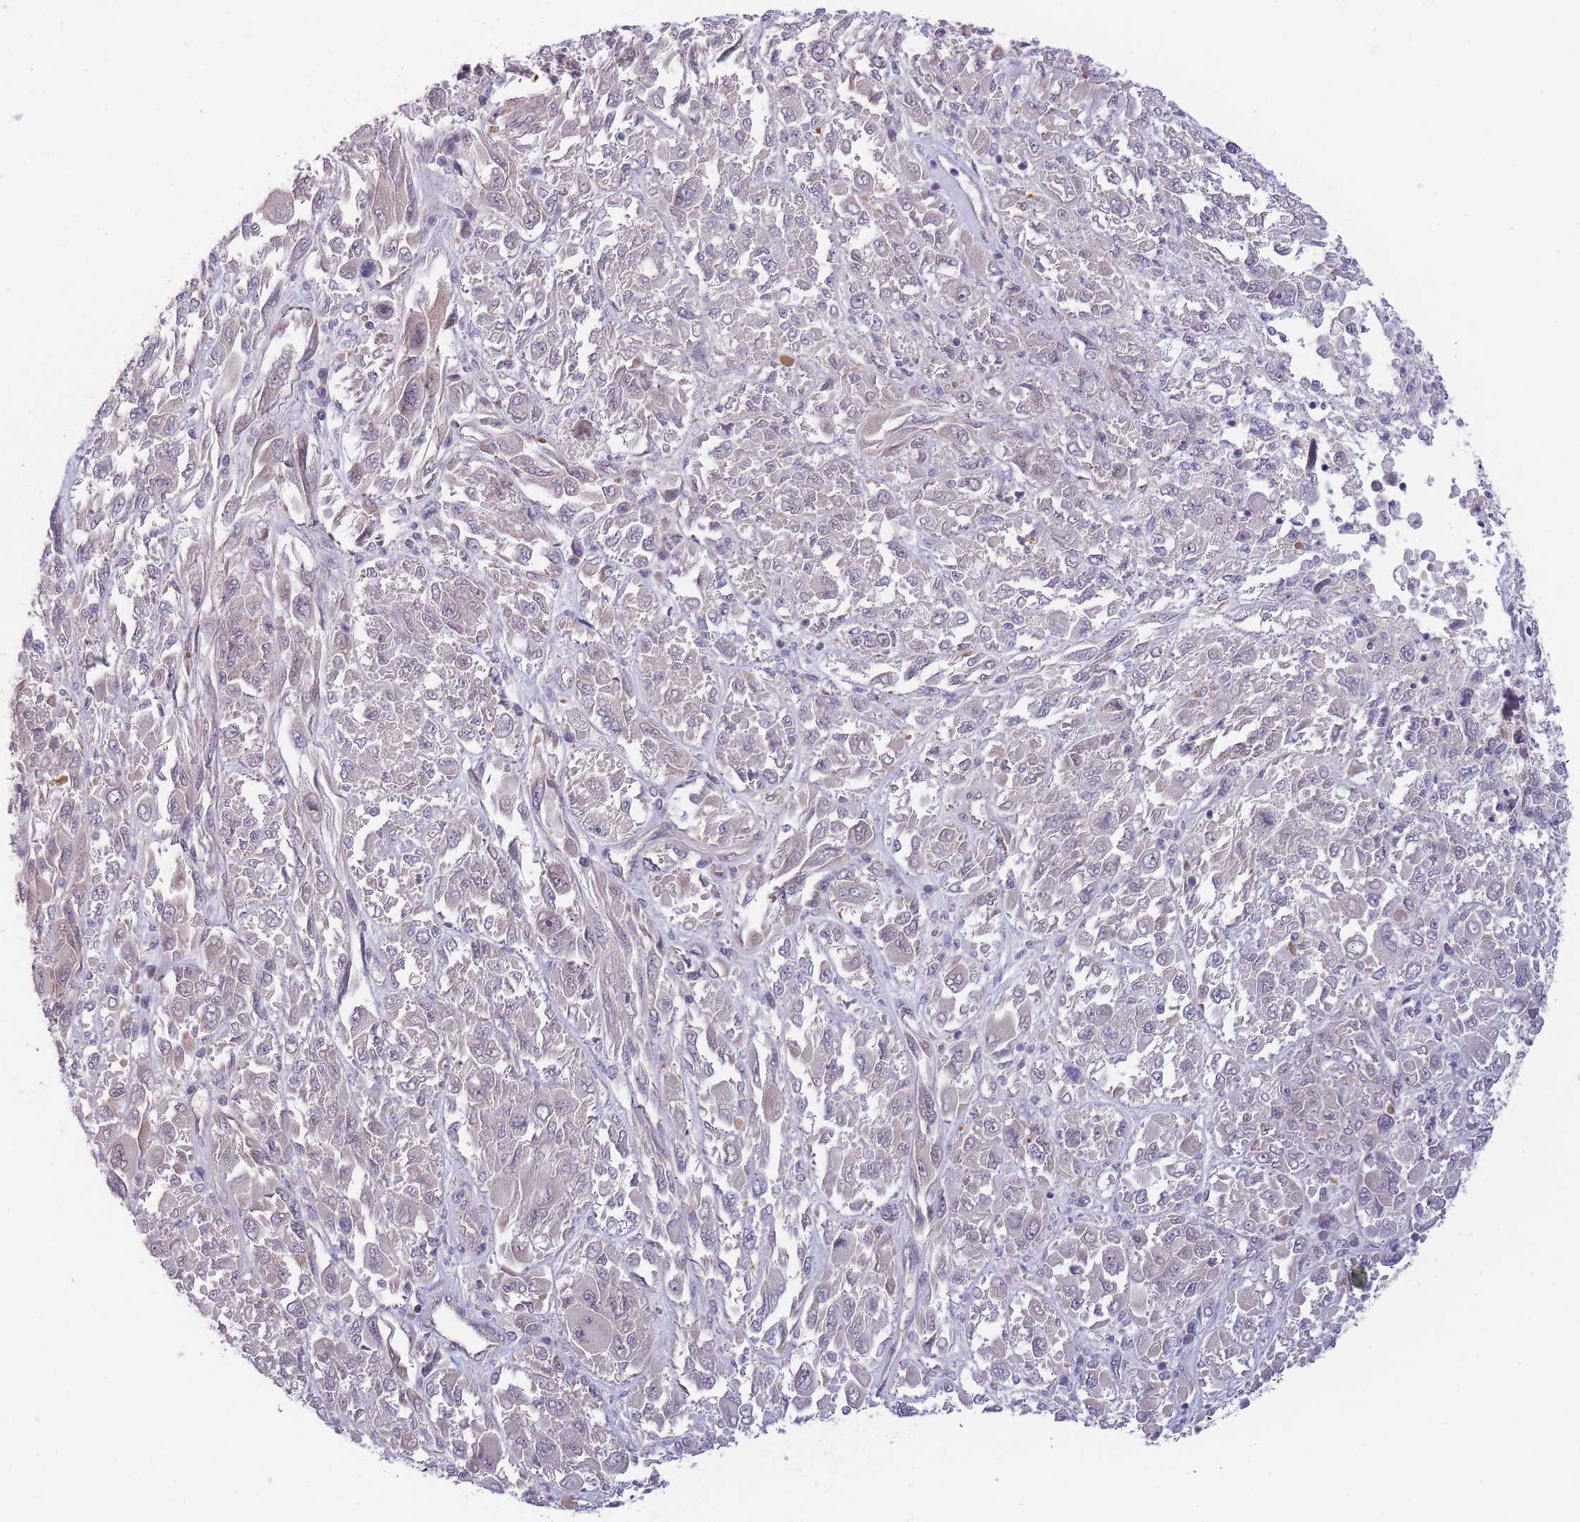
{"staining": {"intensity": "negative", "quantity": "none", "location": "none"}, "tissue": "melanoma", "cell_type": "Tumor cells", "image_type": "cancer", "snomed": [{"axis": "morphology", "description": "Malignant melanoma, NOS"}, {"axis": "topography", "description": "Skin"}], "caption": "Melanoma stained for a protein using IHC displays no expression tumor cells.", "gene": "CDC25B", "patient": {"sex": "female", "age": 91}}